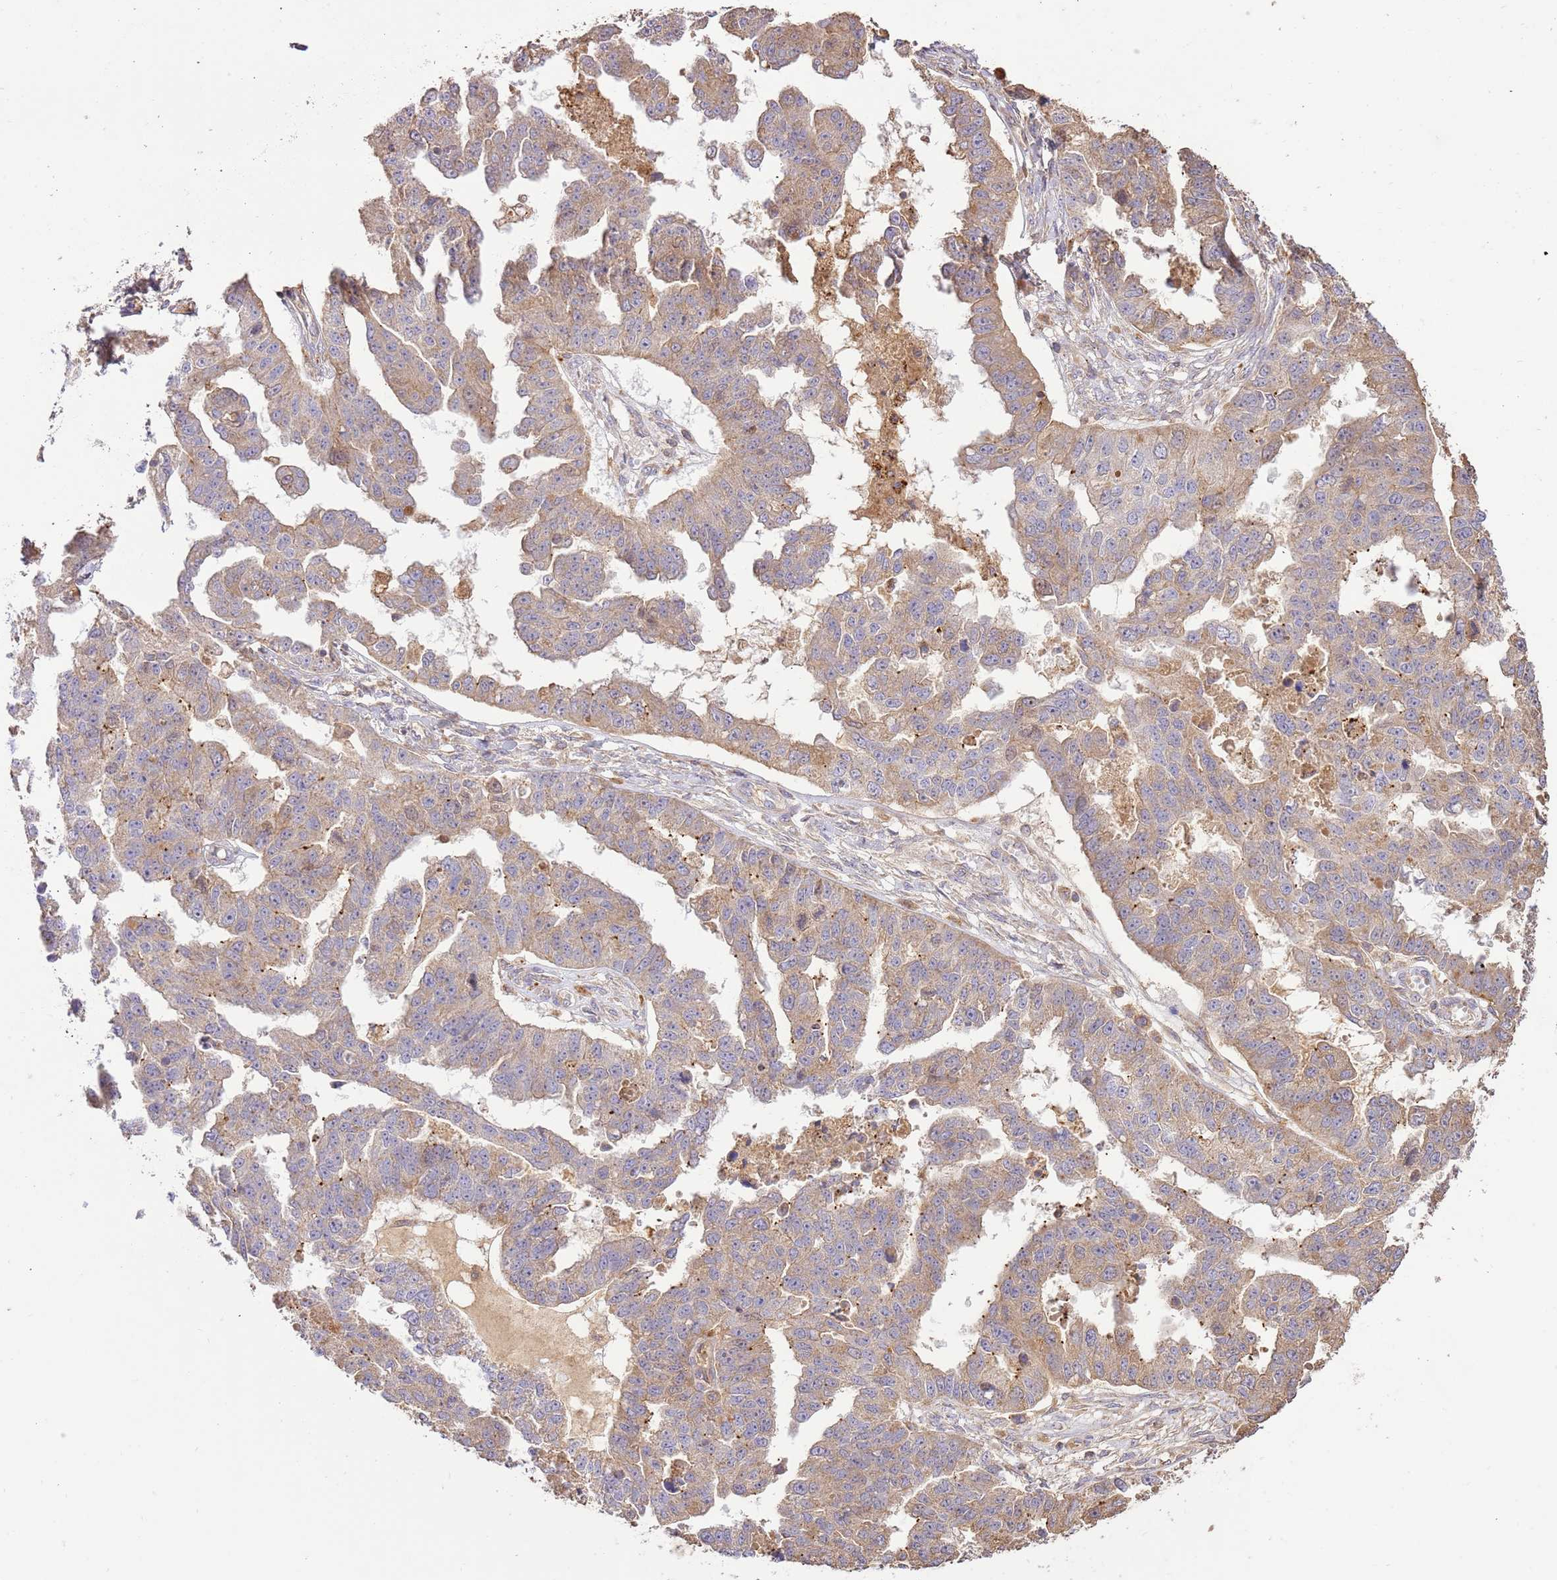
{"staining": {"intensity": "weak", "quantity": ">75%", "location": "cytoplasmic/membranous"}, "tissue": "ovarian cancer", "cell_type": "Tumor cells", "image_type": "cancer", "snomed": [{"axis": "morphology", "description": "Cystadenocarcinoma, serous, NOS"}, {"axis": "topography", "description": "Ovary"}], "caption": "Ovarian cancer stained for a protein (brown) demonstrates weak cytoplasmic/membranous positive staining in about >75% of tumor cells.", "gene": "CEP55", "patient": {"sex": "female", "age": 58}}